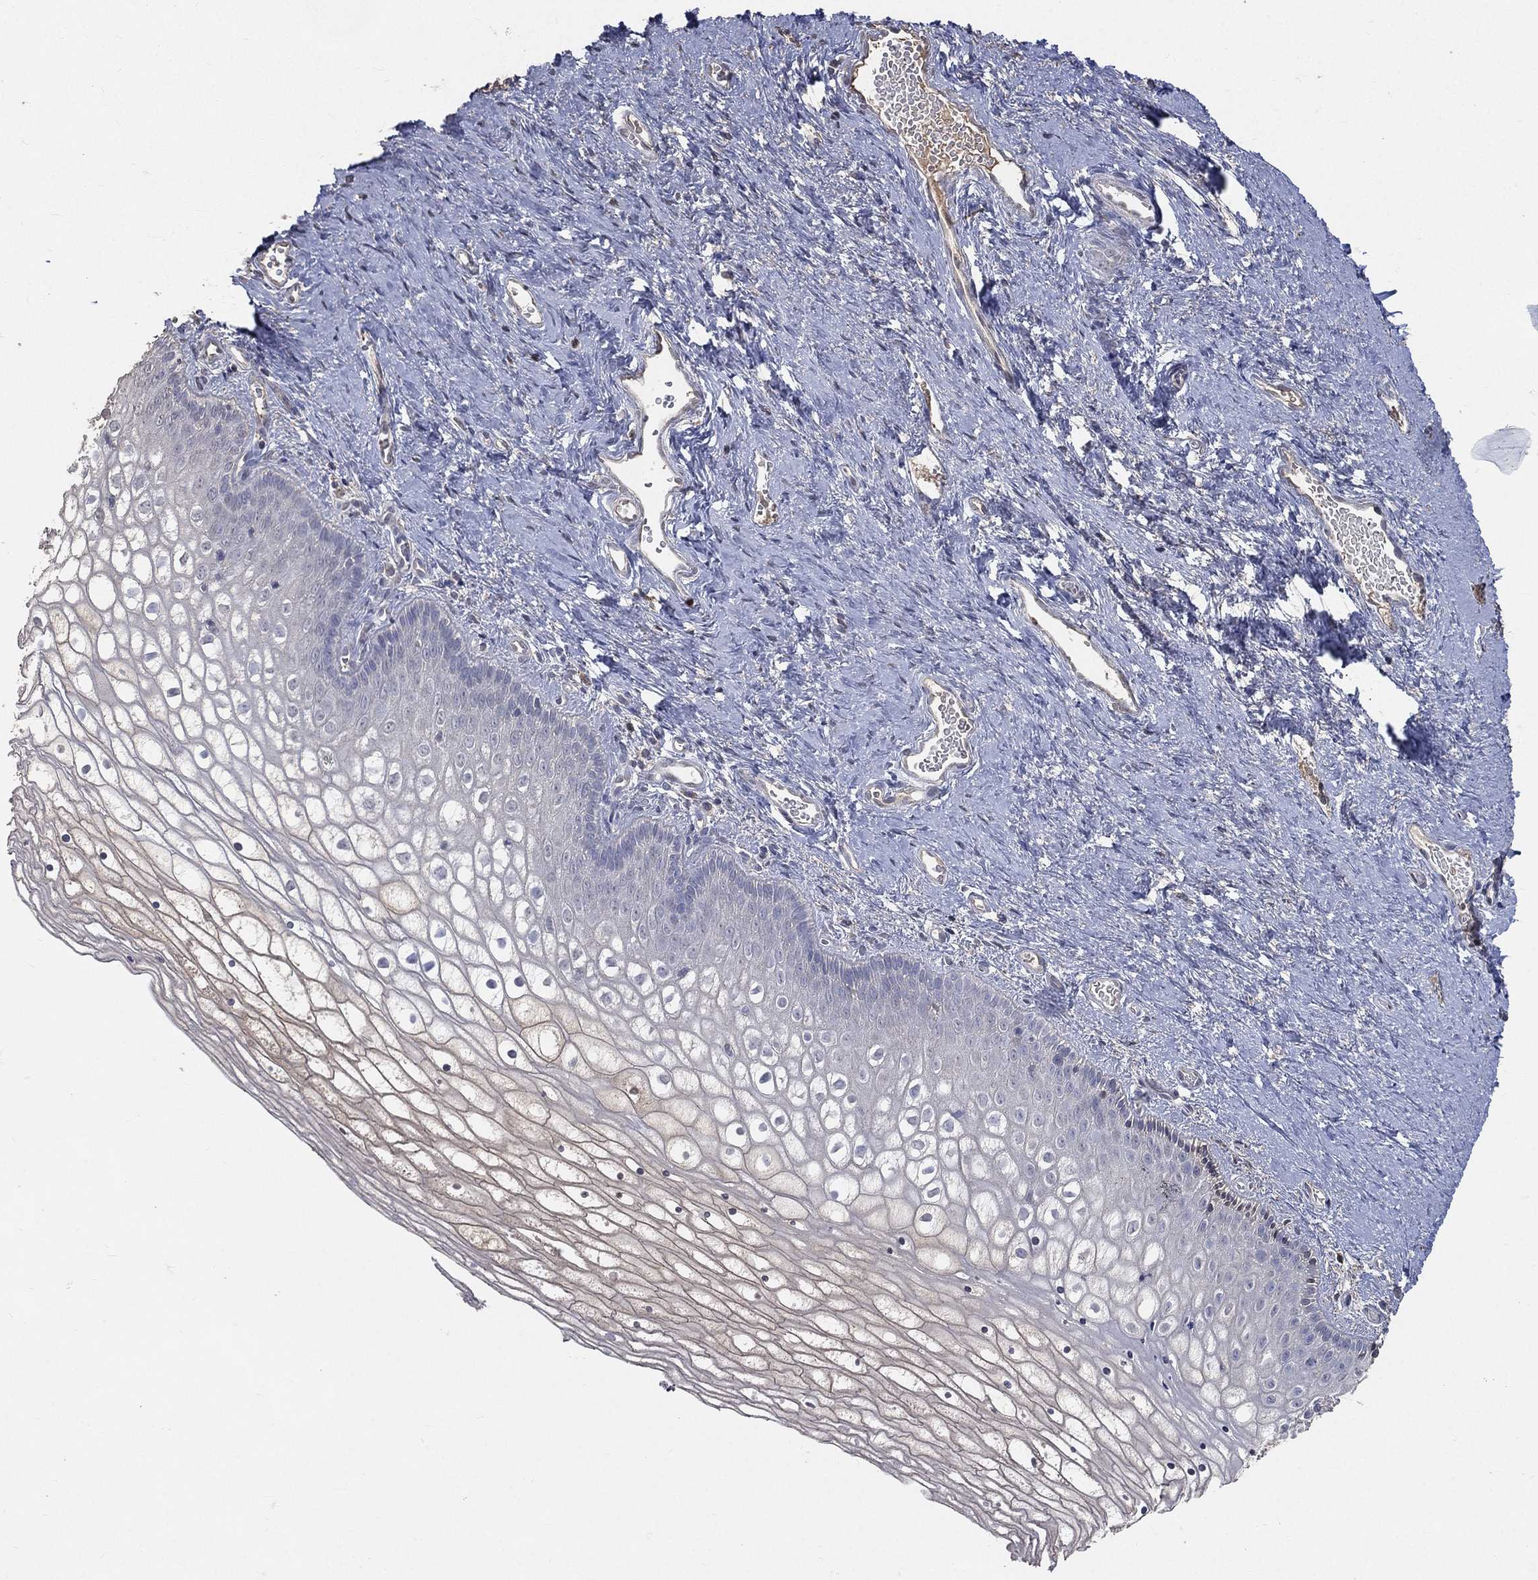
{"staining": {"intensity": "negative", "quantity": "none", "location": "none"}, "tissue": "vagina", "cell_type": "Squamous epithelial cells", "image_type": "normal", "snomed": [{"axis": "morphology", "description": "Normal tissue, NOS"}, {"axis": "topography", "description": "Vagina"}], "caption": "Micrograph shows no significant protein positivity in squamous epithelial cells of unremarkable vagina.", "gene": "SNAP25", "patient": {"sex": "female", "age": 32}}